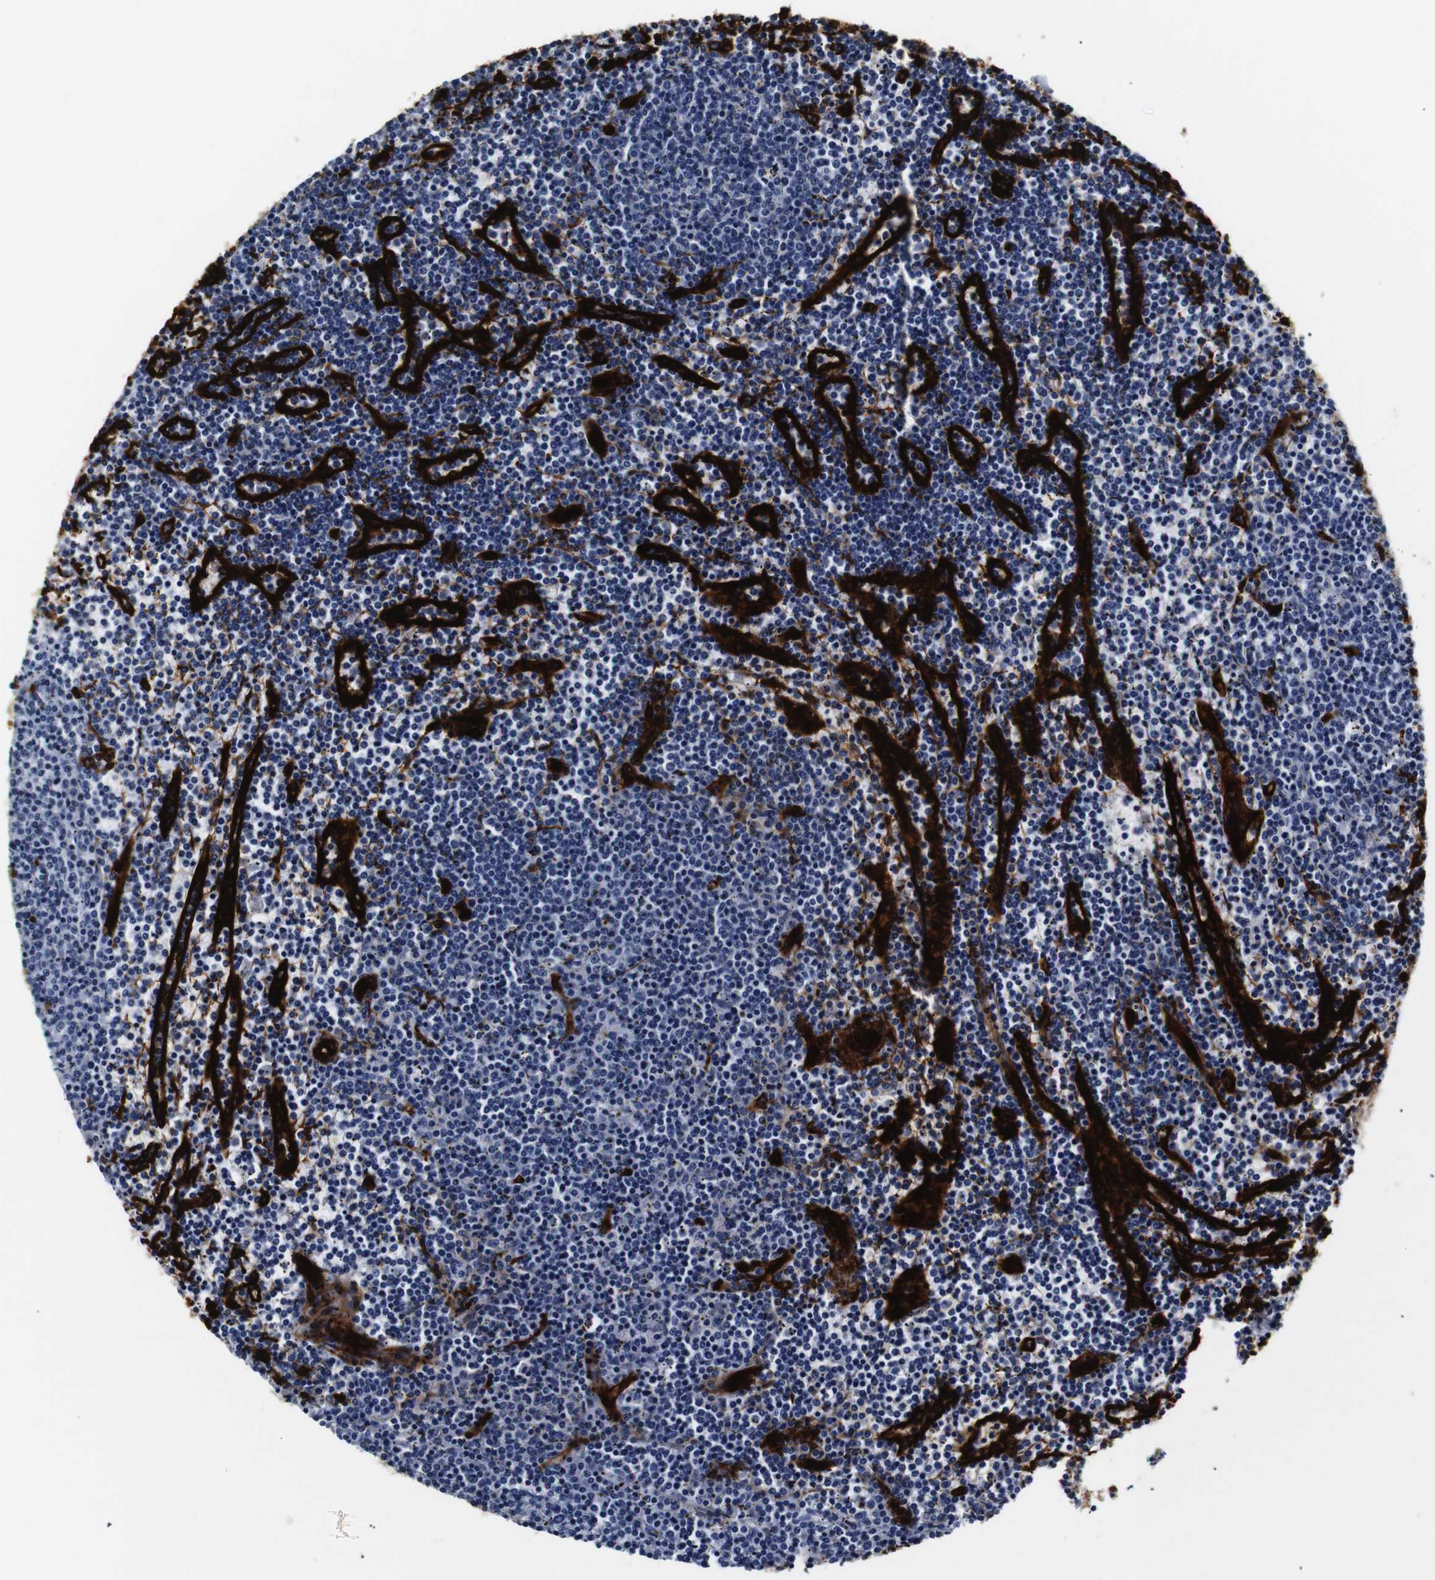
{"staining": {"intensity": "negative", "quantity": "none", "location": "none"}, "tissue": "lymphoma", "cell_type": "Tumor cells", "image_type": "cancer", "snomed": [{"axis": "morphology", "description": "Malignant lymphoma, non-Hodgkin's type, Low grade"}, {"axis": "topography", "description": "Spleen"}], "caption": "Lymphoma stained for a protein using IHC displays no staining tumor cells.", "gene": "CAV2", "patient": {"sex": "female", "age": 50}}